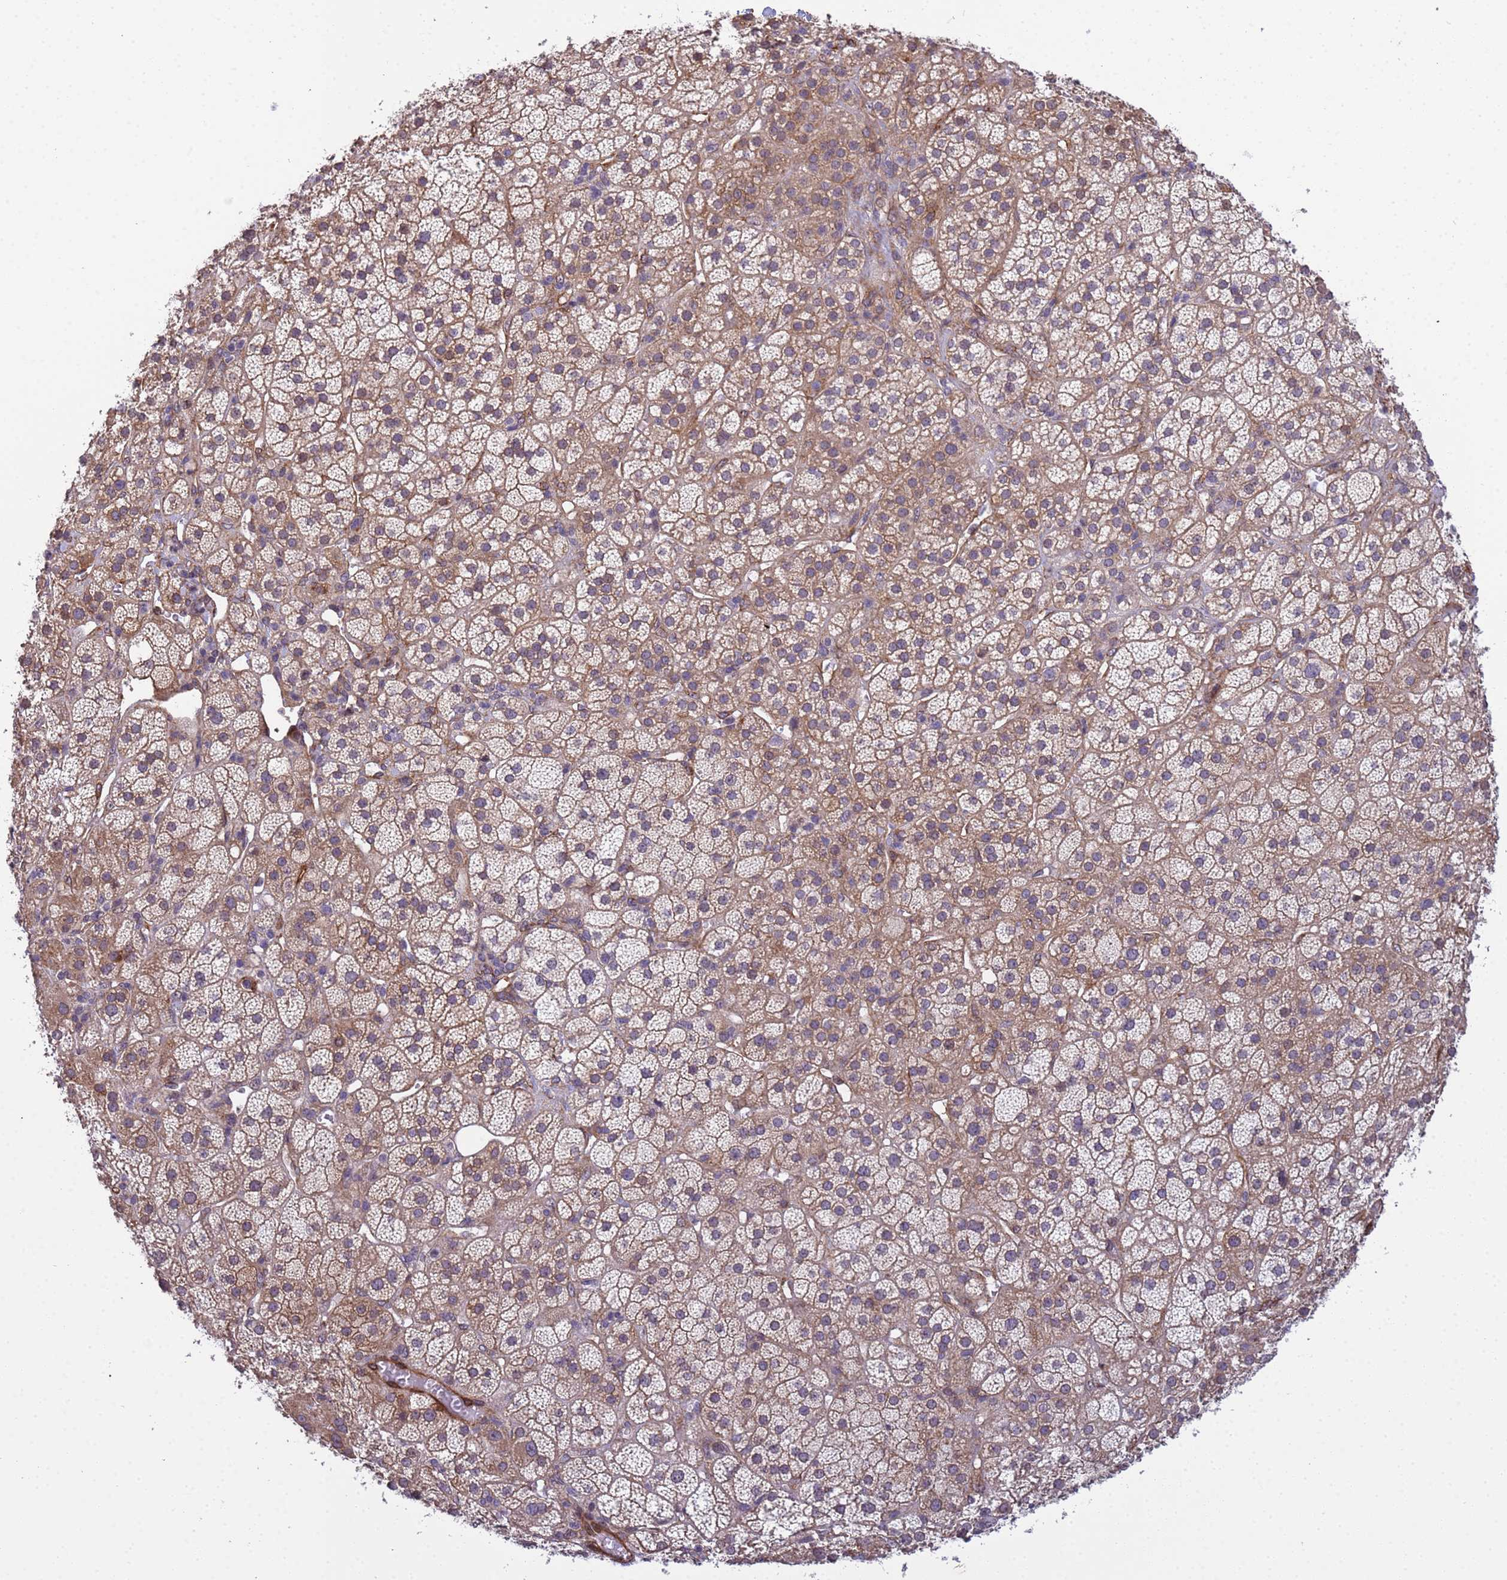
{"staining": {"intensity": "moderate", "quantity": "25%-75%", "location": "cytoplasmic/membranous"}, "tissue": "adrenal gland", "cell_type": "Glandular cells", "image_type": "normal", "snomed": [{"axis": "morphology", "description": "Normal tissue, NOS"}, {"axis": "topography", "description": "Adrenal gland"}], "caption": "Immunohistochemical staining of benign human adrenal gland exhibits medium levels of moderate cytoplasmic/membranous staining in approximately 25%-75% of glandular cells.", "gene": "ITGB4", "patient": {"sex": "female", "age": 70}}